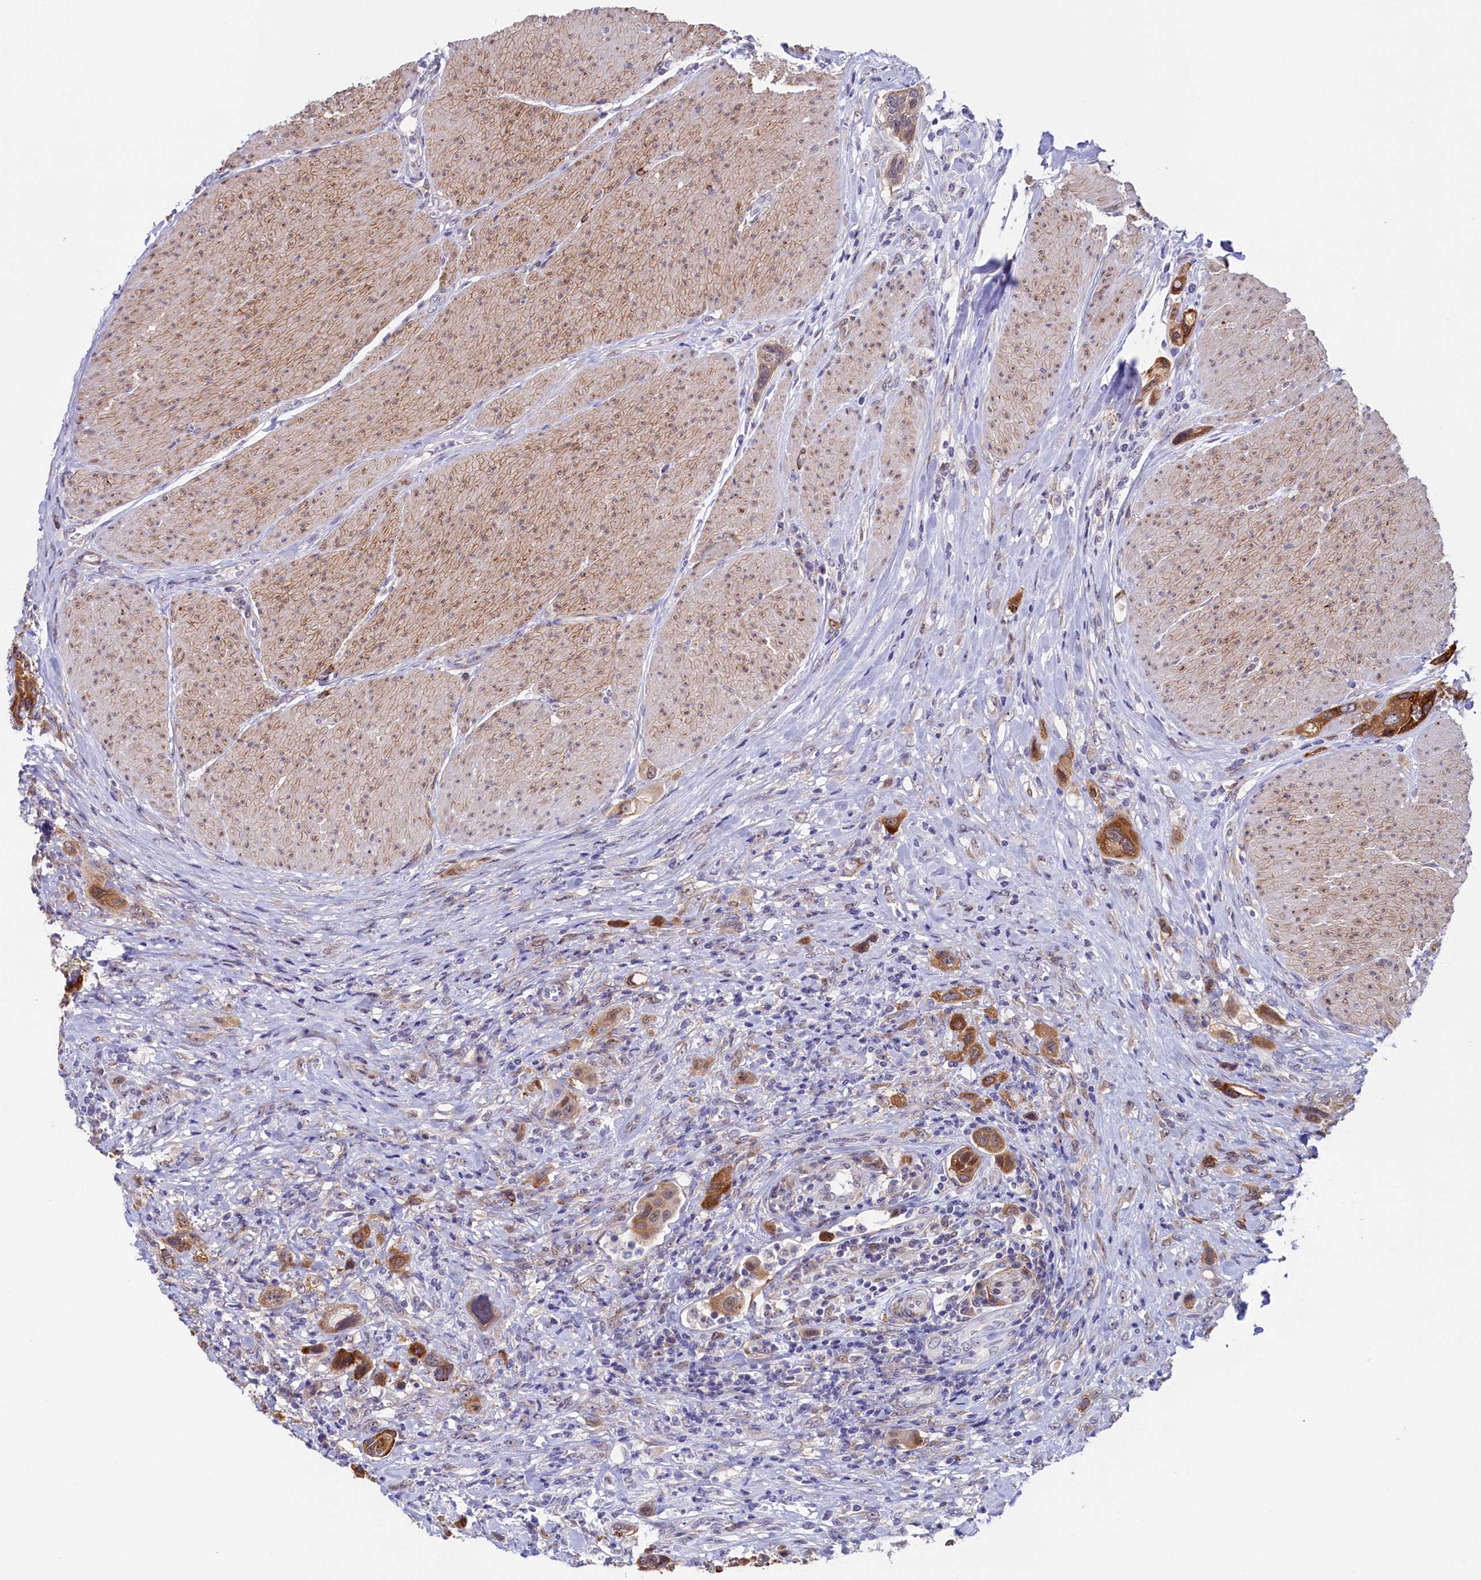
{"staining": {"intensity": "strong", "quantity": ">75%", "location": "cytoplasmic/membranous"}, "tissue": "urothelial cancer", "cell_type": "Tumor cells", "image_type": "cancer", "snomed": [{"axis": "morphology", "description": "Urothelial carcinoma, High grade"}, {"axis": "topography", "description": "Urinary bladder"}], "caption": "Immunohistochemical staining of urothelial cancer exhibits strong cytoplasmic/membranous protein positivity in about >75% of tumor cells.", "gene": "PACSIN3", "patient": {"sex": "male", "age": 50}}